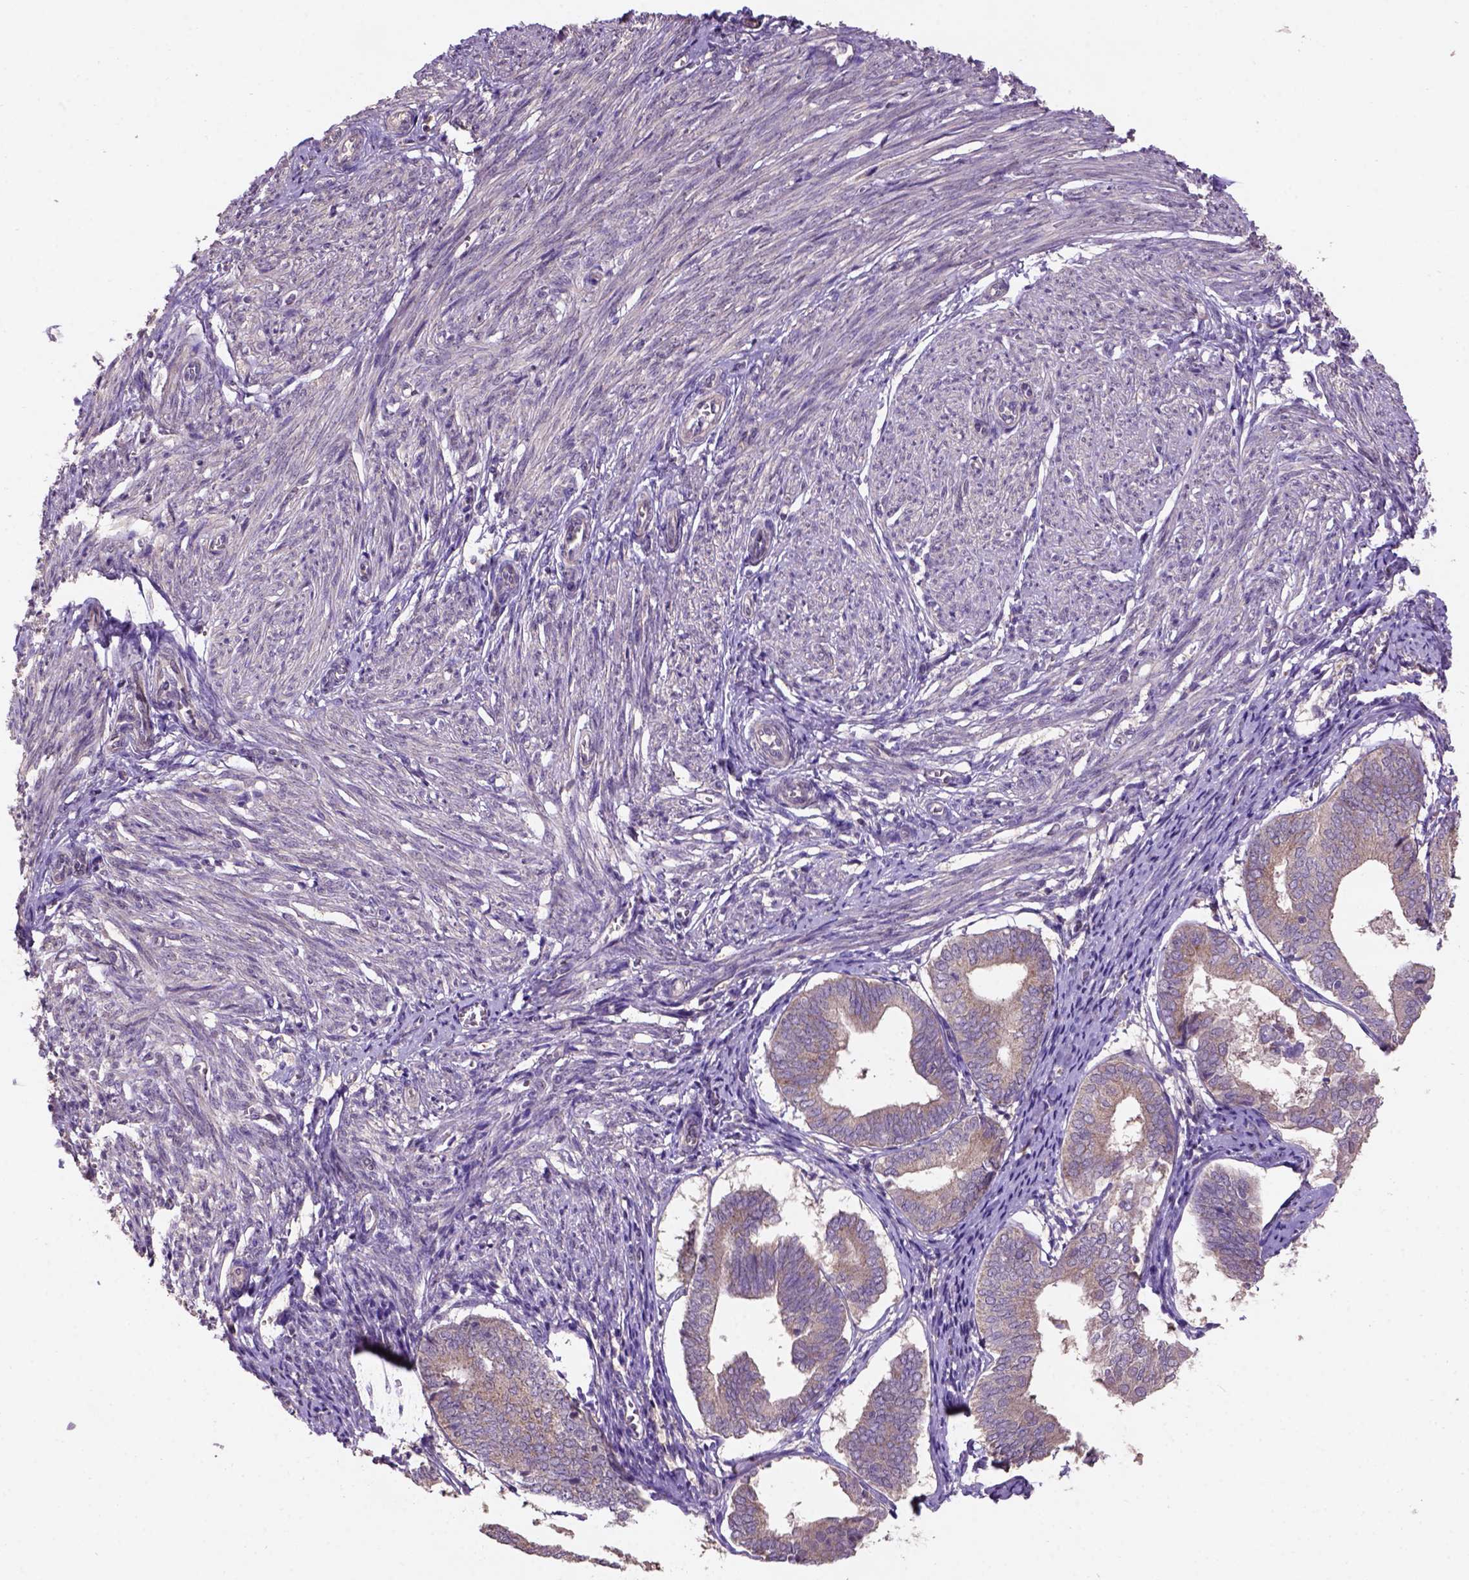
{"staining": {"intensity": "weak", "quantity": "25%-75%", "location": "cytoplasmic/membranous"}, "tissue": "endometrium", "cell_type": "Cells in endometrial stroma", "image_type": "normal", "snomed": [{"axis": "morphology", "description": "Normal tissue, NOS"}, {"axis": "topography", "description": "Endometrium"}], "caption": "This image displays IHC staining of unremarkable endometrium, with low weak cytoplasmic/membranous positivity in approximately 25%-75% of cells in endometrial stroma.", "gene": "KBTBD8", "patient": {"sex": "female", "age": 50}}